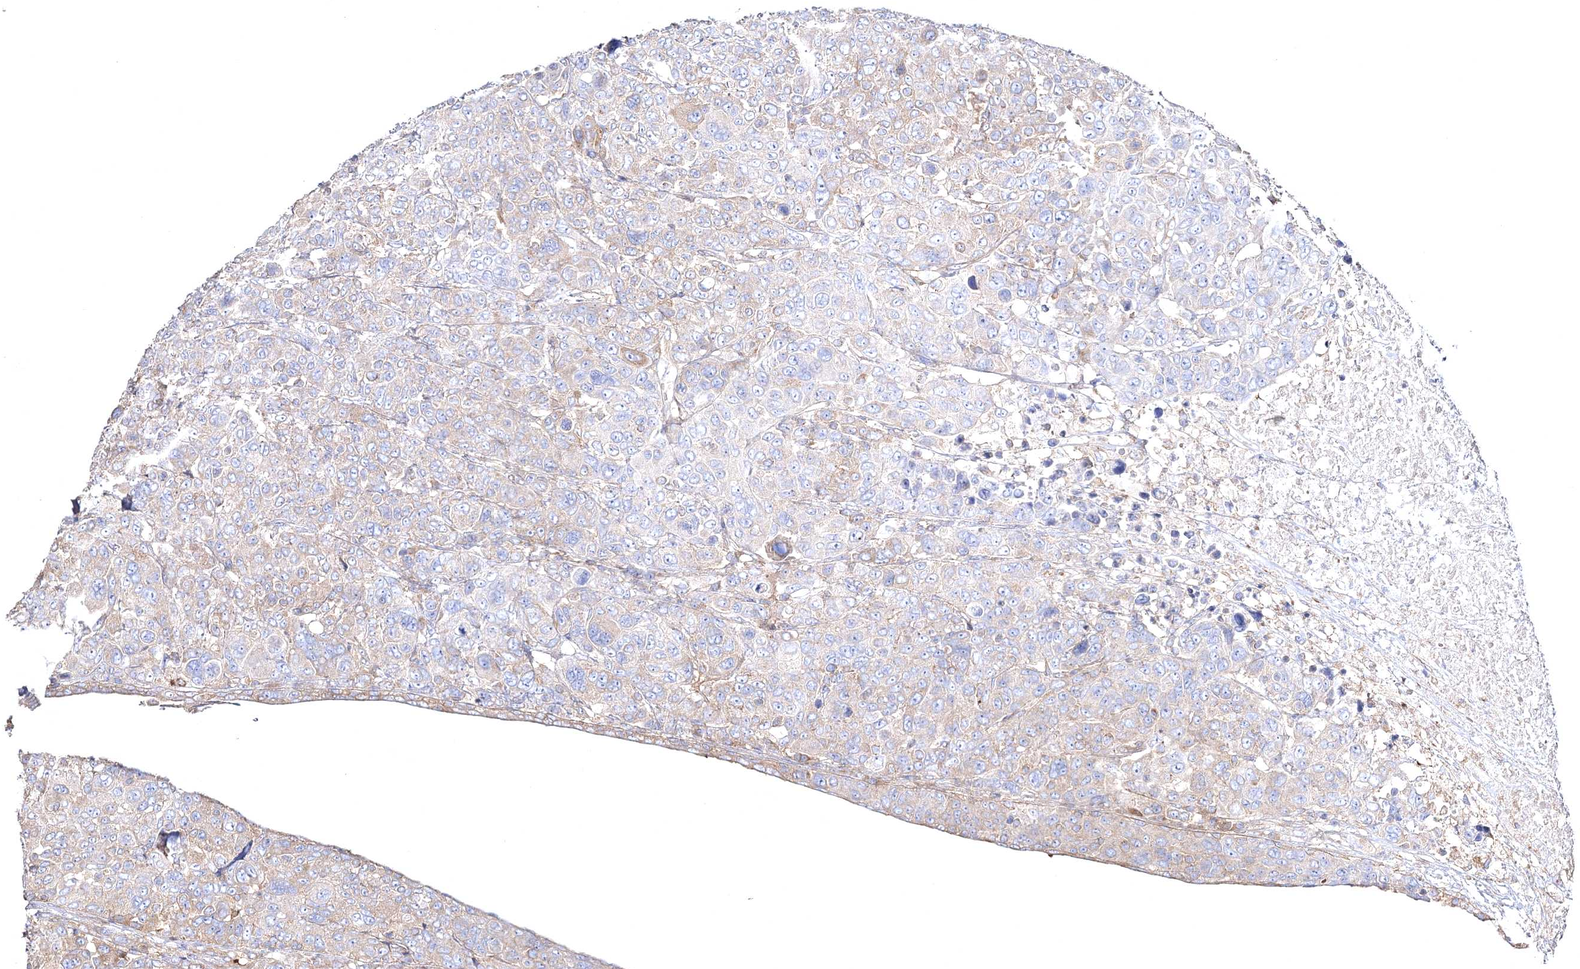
{"staining": {"intensity": "weak", "quantity": "25%-75%", "location": "cytoplasmic/membranous"}, "tissue": "breast cancer", "cell_type": "Tumor cells", "image_type": "cancer", "snomed": [{"axis": "morphology", "description": "Duct carcinoma"}, {"axis": "topography", "description": "Breast"}], "caption": "Breast cancer (intraductal carcinoma) stained with IHC reveals weak cytoplasmic/membranous positivity in about 25%-75% of tumor cells.", "gene": "ZSWIM6", "patient": {"sex": "female", "age": 37}}